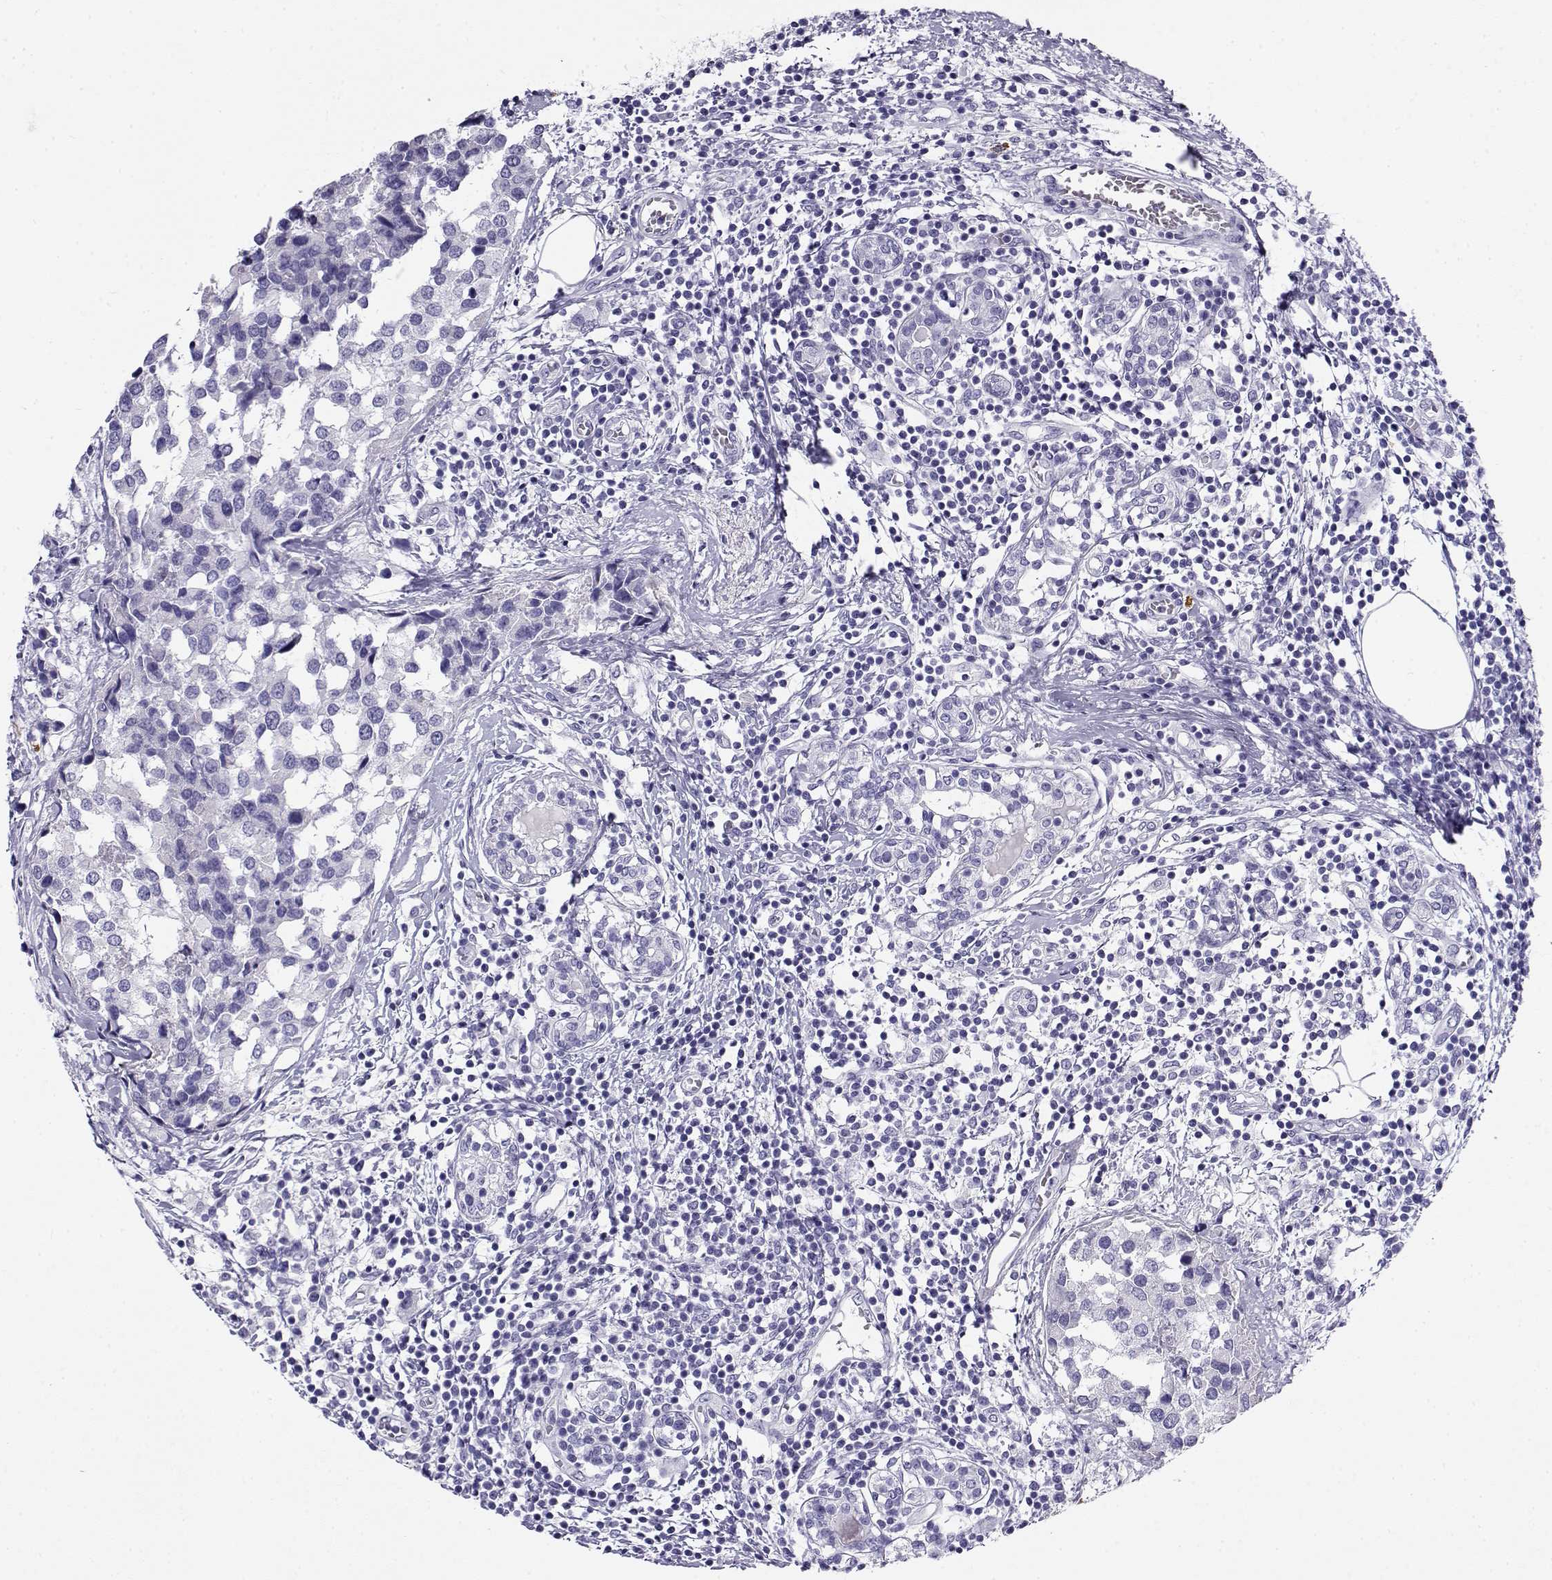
{"staining": {"intensity": "negative", "quantity": "none", "location": "none"}, "tissue": "breast cancer", "cell_type": "Tumor cells", "image_type": "cancer", "snomed": [{"axis": "morphology", "description": "Lobular carcinoma"}, {"axis": "topography", "description": "Breast"}], "caption": "Immunohistochemistry (IHC) photomicrograph of human breast lobular carcinoma stained for a protein (brown), which displays no expression in tumor cells. (DAB IHC visualized using brightfield microscopy, high magnification).", "gene": "CABS1", "patient": {"sex": "female", "age": 59}}